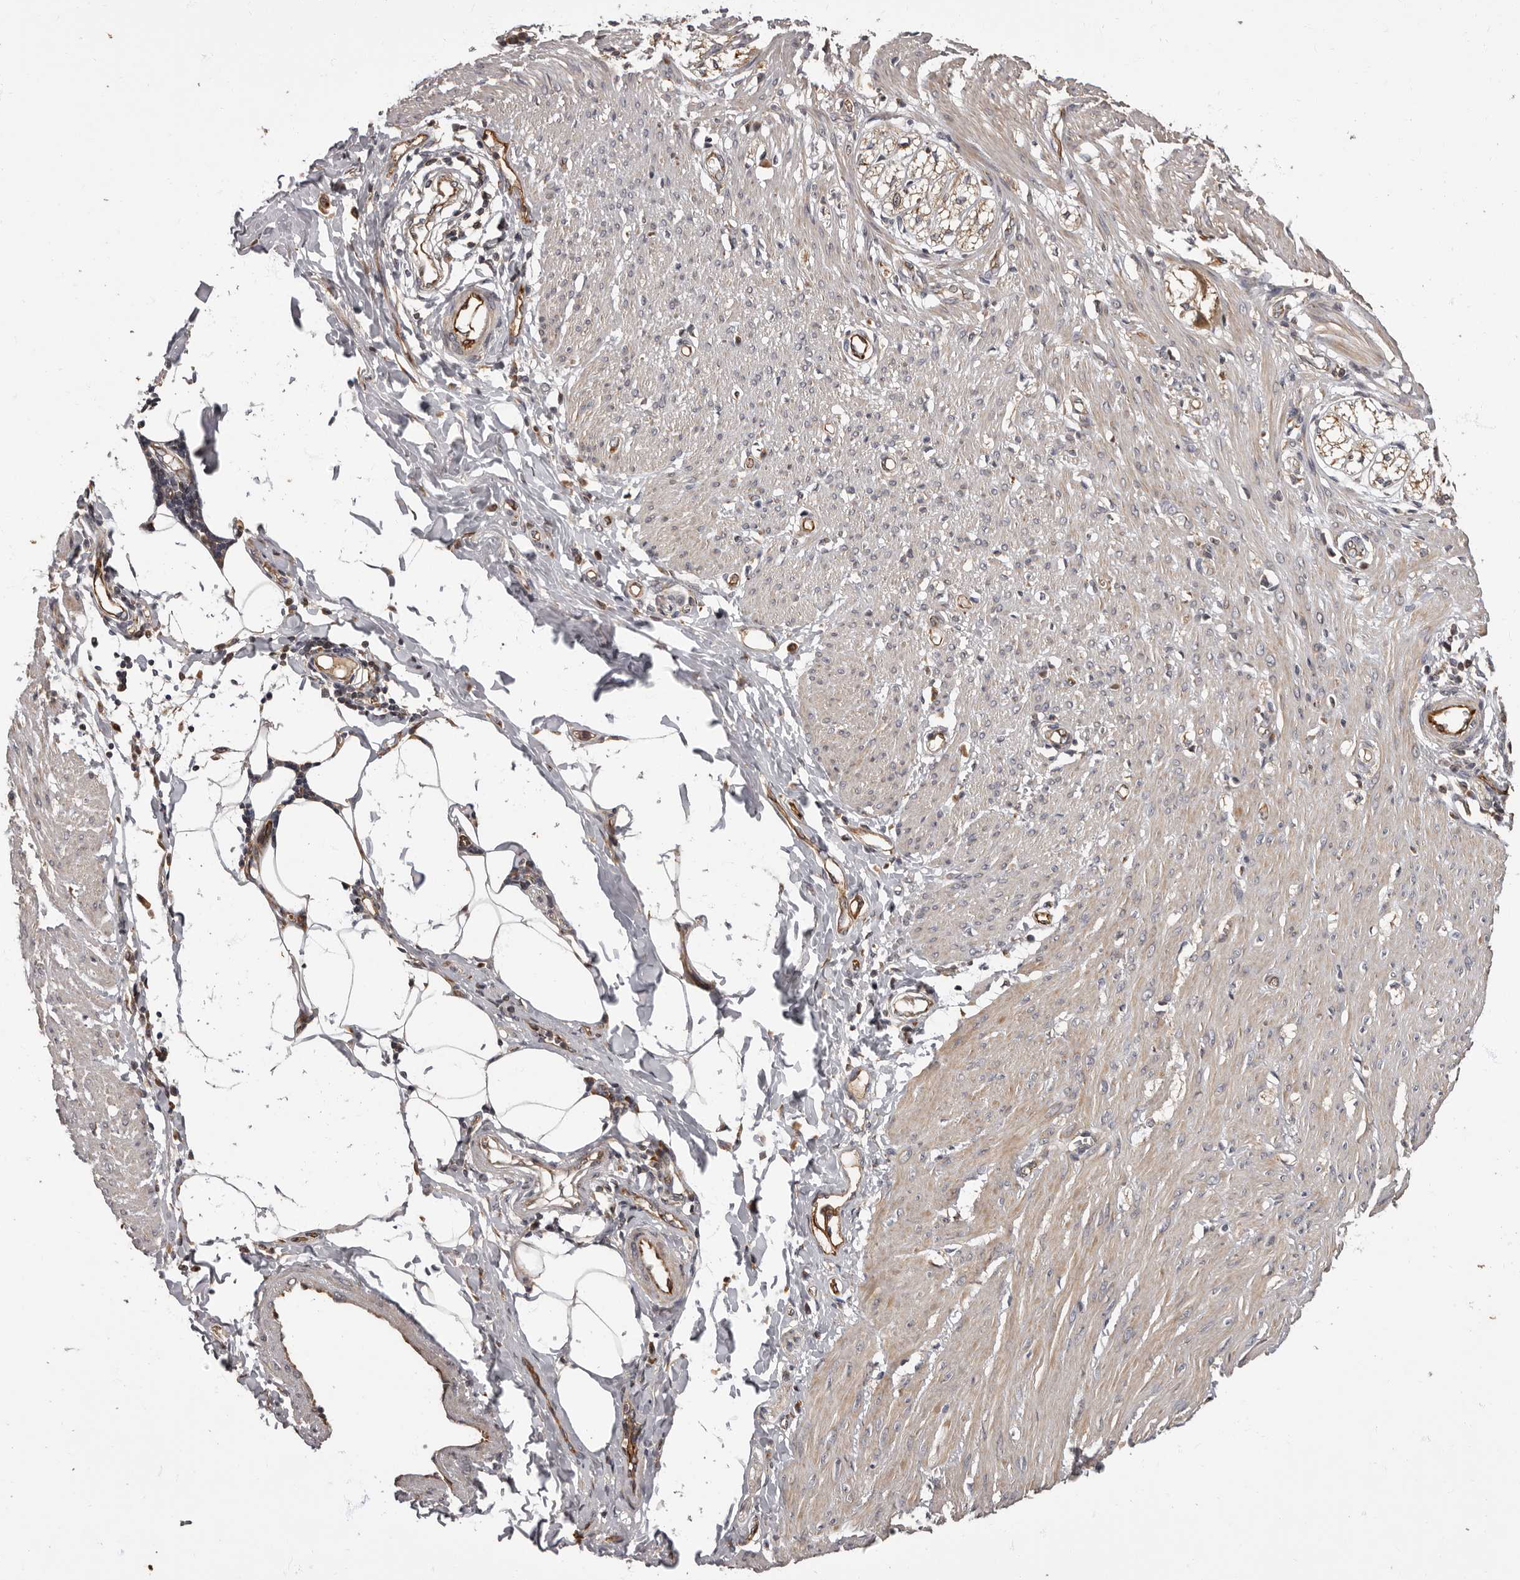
{"staining": {"intensity": "weak", "quantity": "25%-75%", "location": "cytoplasmic/membranous"}, "tissue": "smooth muscle", "cell_type": "Smooth muscle cells", "image_type": "normal", "snomed": [{"axis": "morphology", "description": "Normal tissue, NOS"}, {"axis": "morphology", "description": "Adenocarcinoma, NOS"}, {"axis": "topography", "description": "Colon"}, {"axis": "topography", "description": "Peripheral nerve tissue"}], "caption": "Approximately 25%-75% of smooth muscle cells in normal smooth muscle demonstrate weak cytoplasmic/membranous protein expression as visualized by brown immunohistochemical staining.", "gene": "ADCY2", "patient": {"sex": "male", "age": 14}}